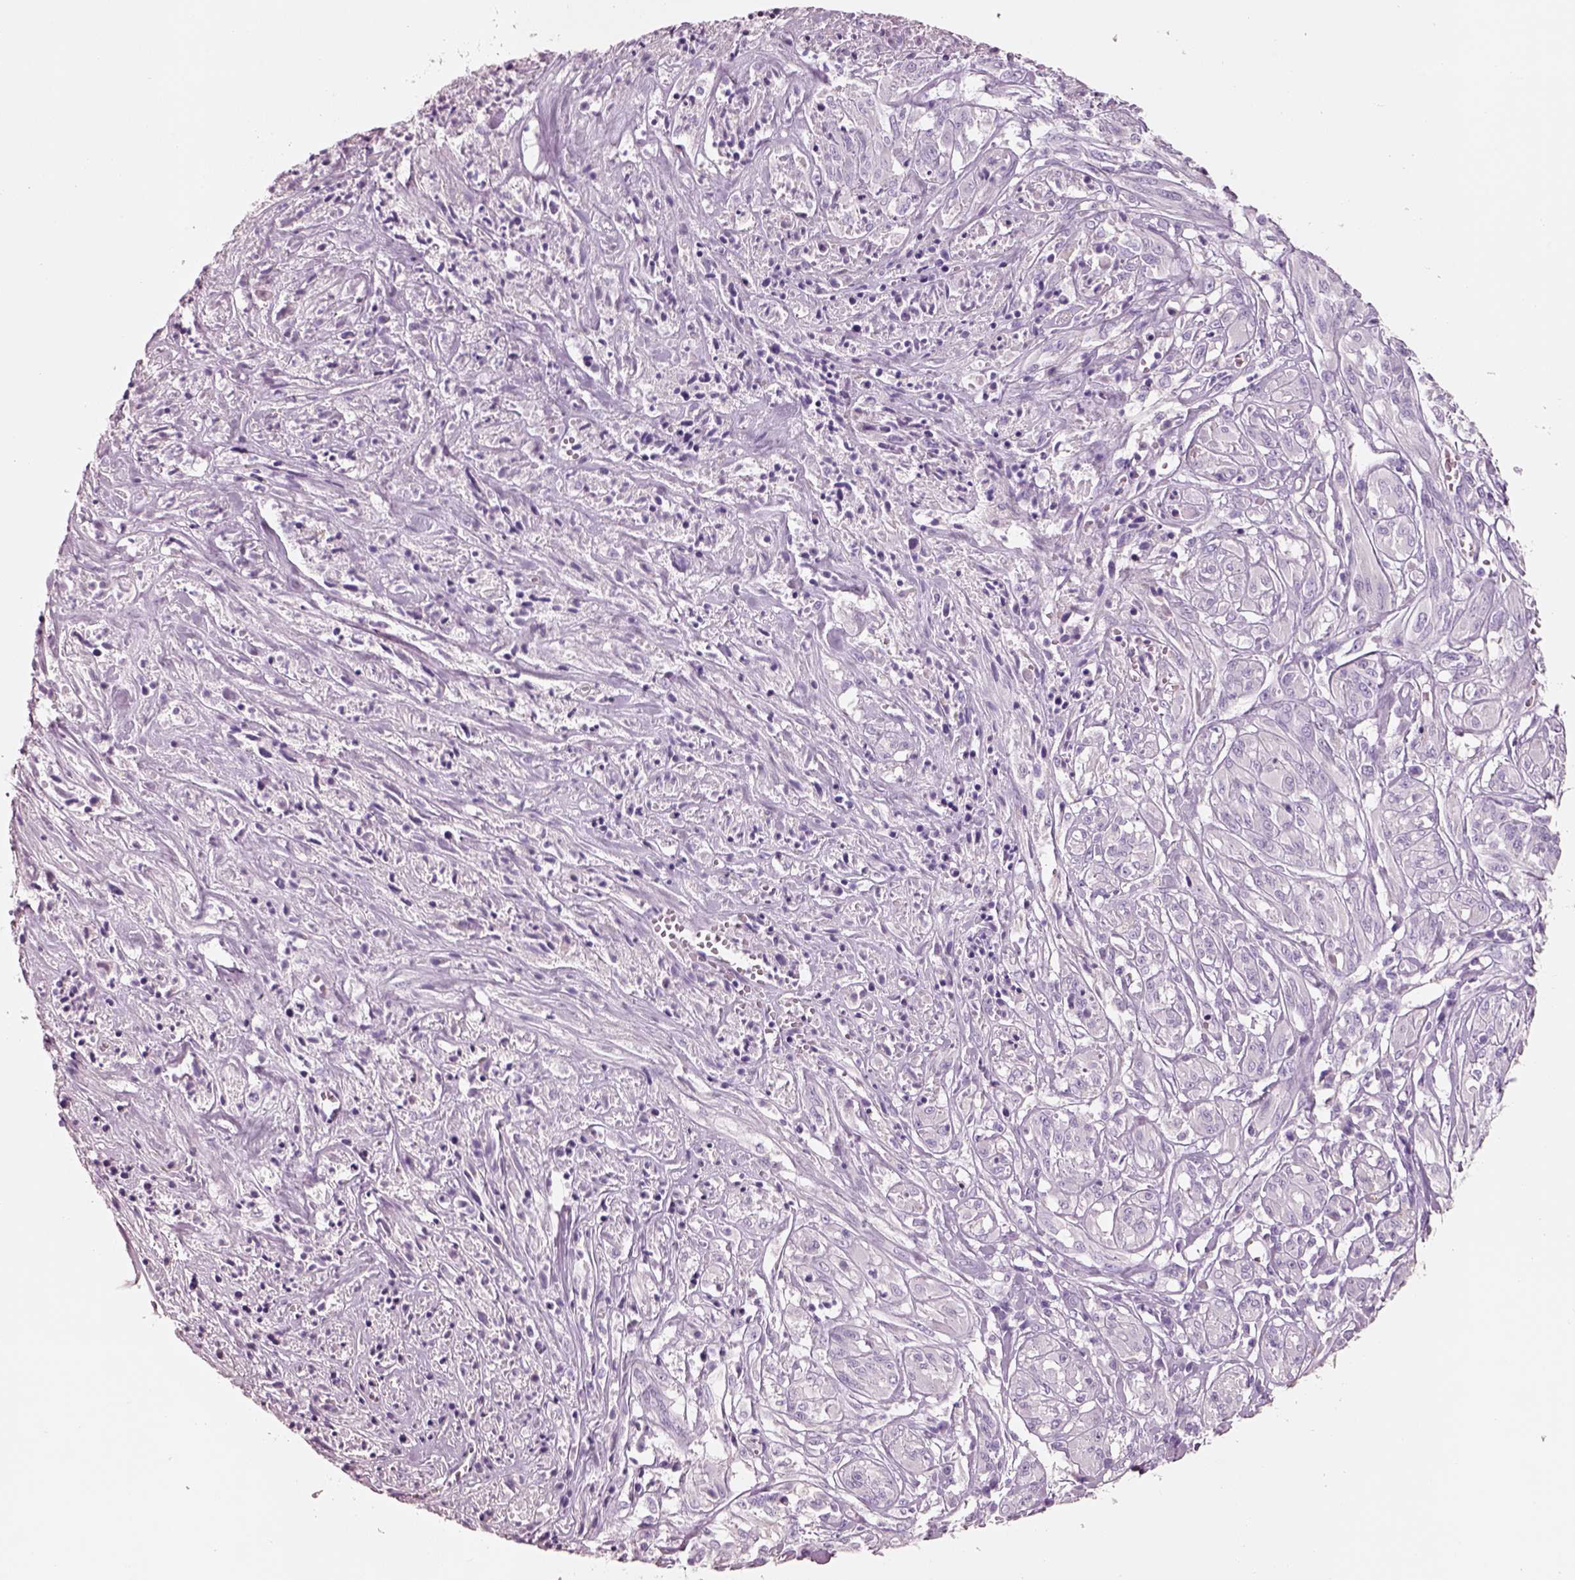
{"staining": {"intensity": "negative", "quantity": "none", "location": "none"}, "tissue": "melanoma", "cell_type": "Tumor cells", "image_type": "cancer", "snomed": [{"axis": "morphology", "description": "Malignant melanoma, NOS"}, {"axis": "topography", "description": "Skin"}], "caption": "Immunohistochemical staining of human melanoma displays no significant positivity in tumor cells.", "gene": "PNOC", "patient": {"sex": "female", "age": 91}}